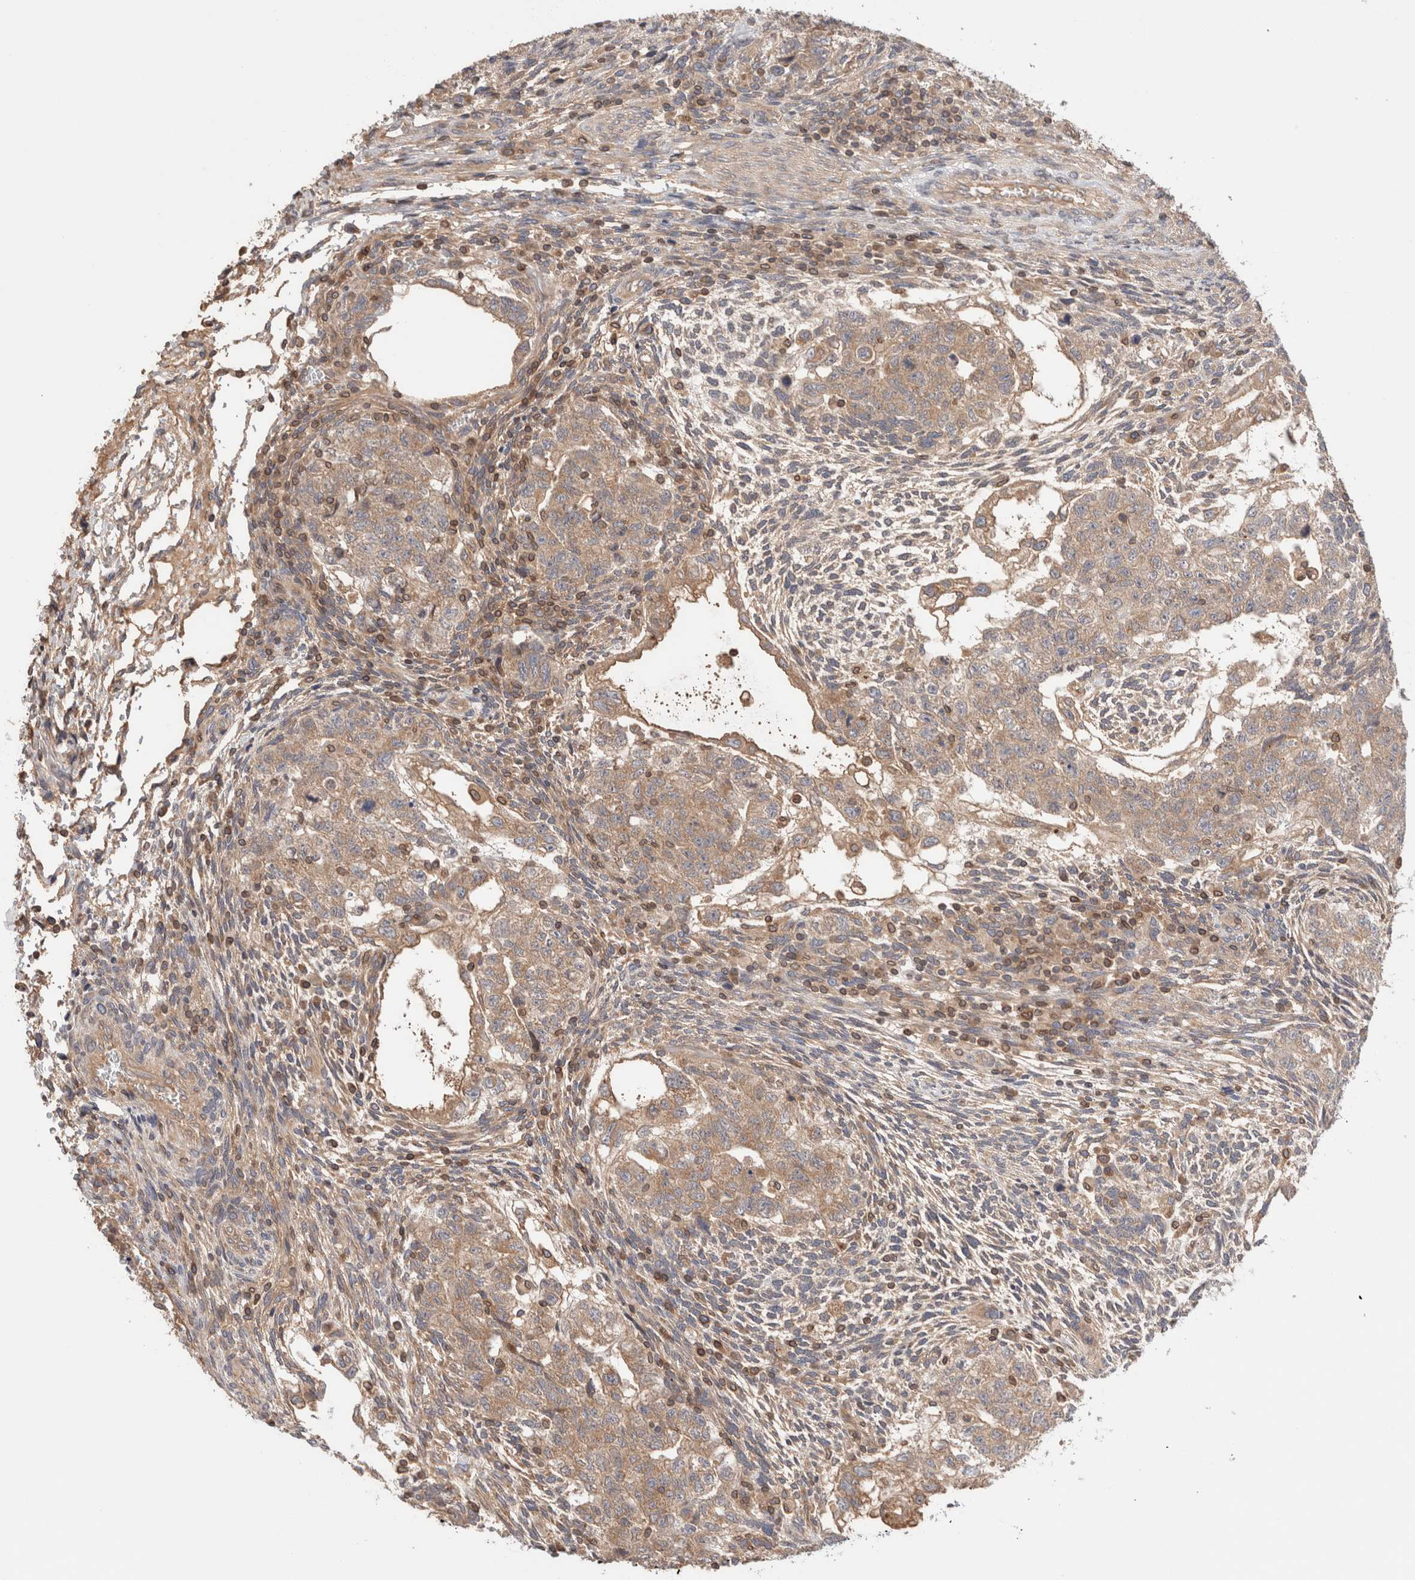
{"staining": {"intensity": "moderate", "quantity": ">75%", "location": "cytoplasmic/membranous"}, "tissue": "testis cancer", "cell_type": "Tumor cells", "image_type": "cancer", "snomed": [{"axis": "morphology", "description": "Normal tissue, NOS"}, {"axis": "morphology", "description": "Carcinoma, Embryonal, NOS"}, {"axis": "topography", "description": "Testis"}], "caption": "An image of human testis cancer (embryonal carcinoma) stained for a protein exhibits moderate cytoplasmic/membranous brown staining in tumor cells. The protein is stained brown, and the nuclei are stained in blue (DAB (3,3'-diaminobenzidine) IHC with brightfield microscopy, high magnification).", "gene": "SIKE1", "patient": {"sex": "male", "age": 36}}